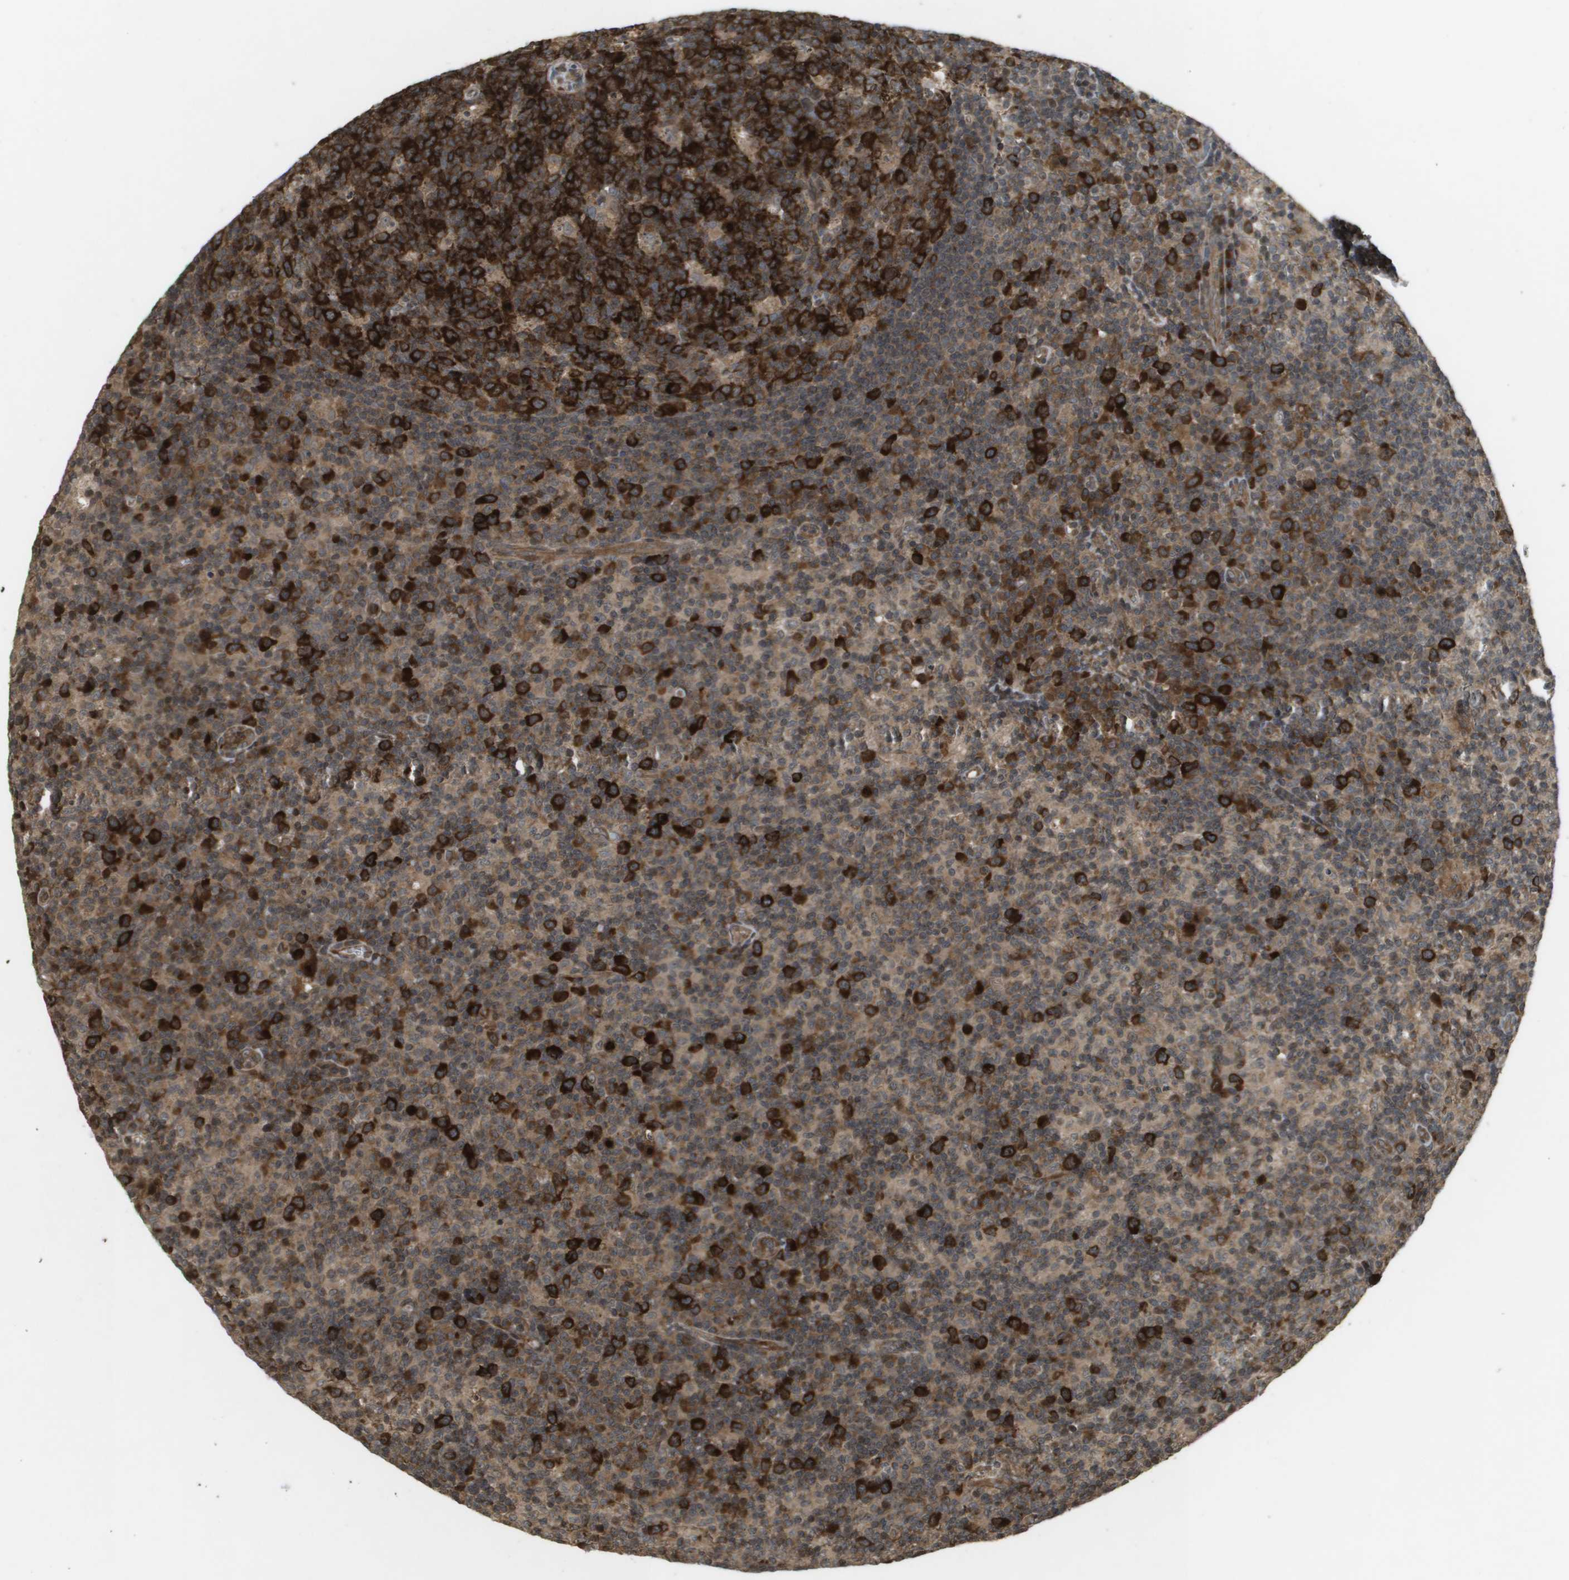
{"staining": {"intensity": "strong", "quantity": ">75%", "location": "cytoplasmic/membranous"}, "tissue": "lymph node", "cell_type": "Germinal center cells", "image_type": "normal", "snomed": [{"axis": "morphology", "description": "Normal tissue, NOS"}, {"axis": "morphology", "description": "Inflammation, NOS"}, {"axis": "topography", "description": "Lymph node"}], "caption": "IHC (DAB) staining of benign human lymph node displays strong cytoplasmic/membranous protein expression in approximately >75% of germinal center cells. The protein of interest is stained brown, and the nuclei are stained in blue (DAB IHC with brightfield microscopy, high magnification).", "gene": "KIF11", "patient": {"sex": "male", "age": 55}}